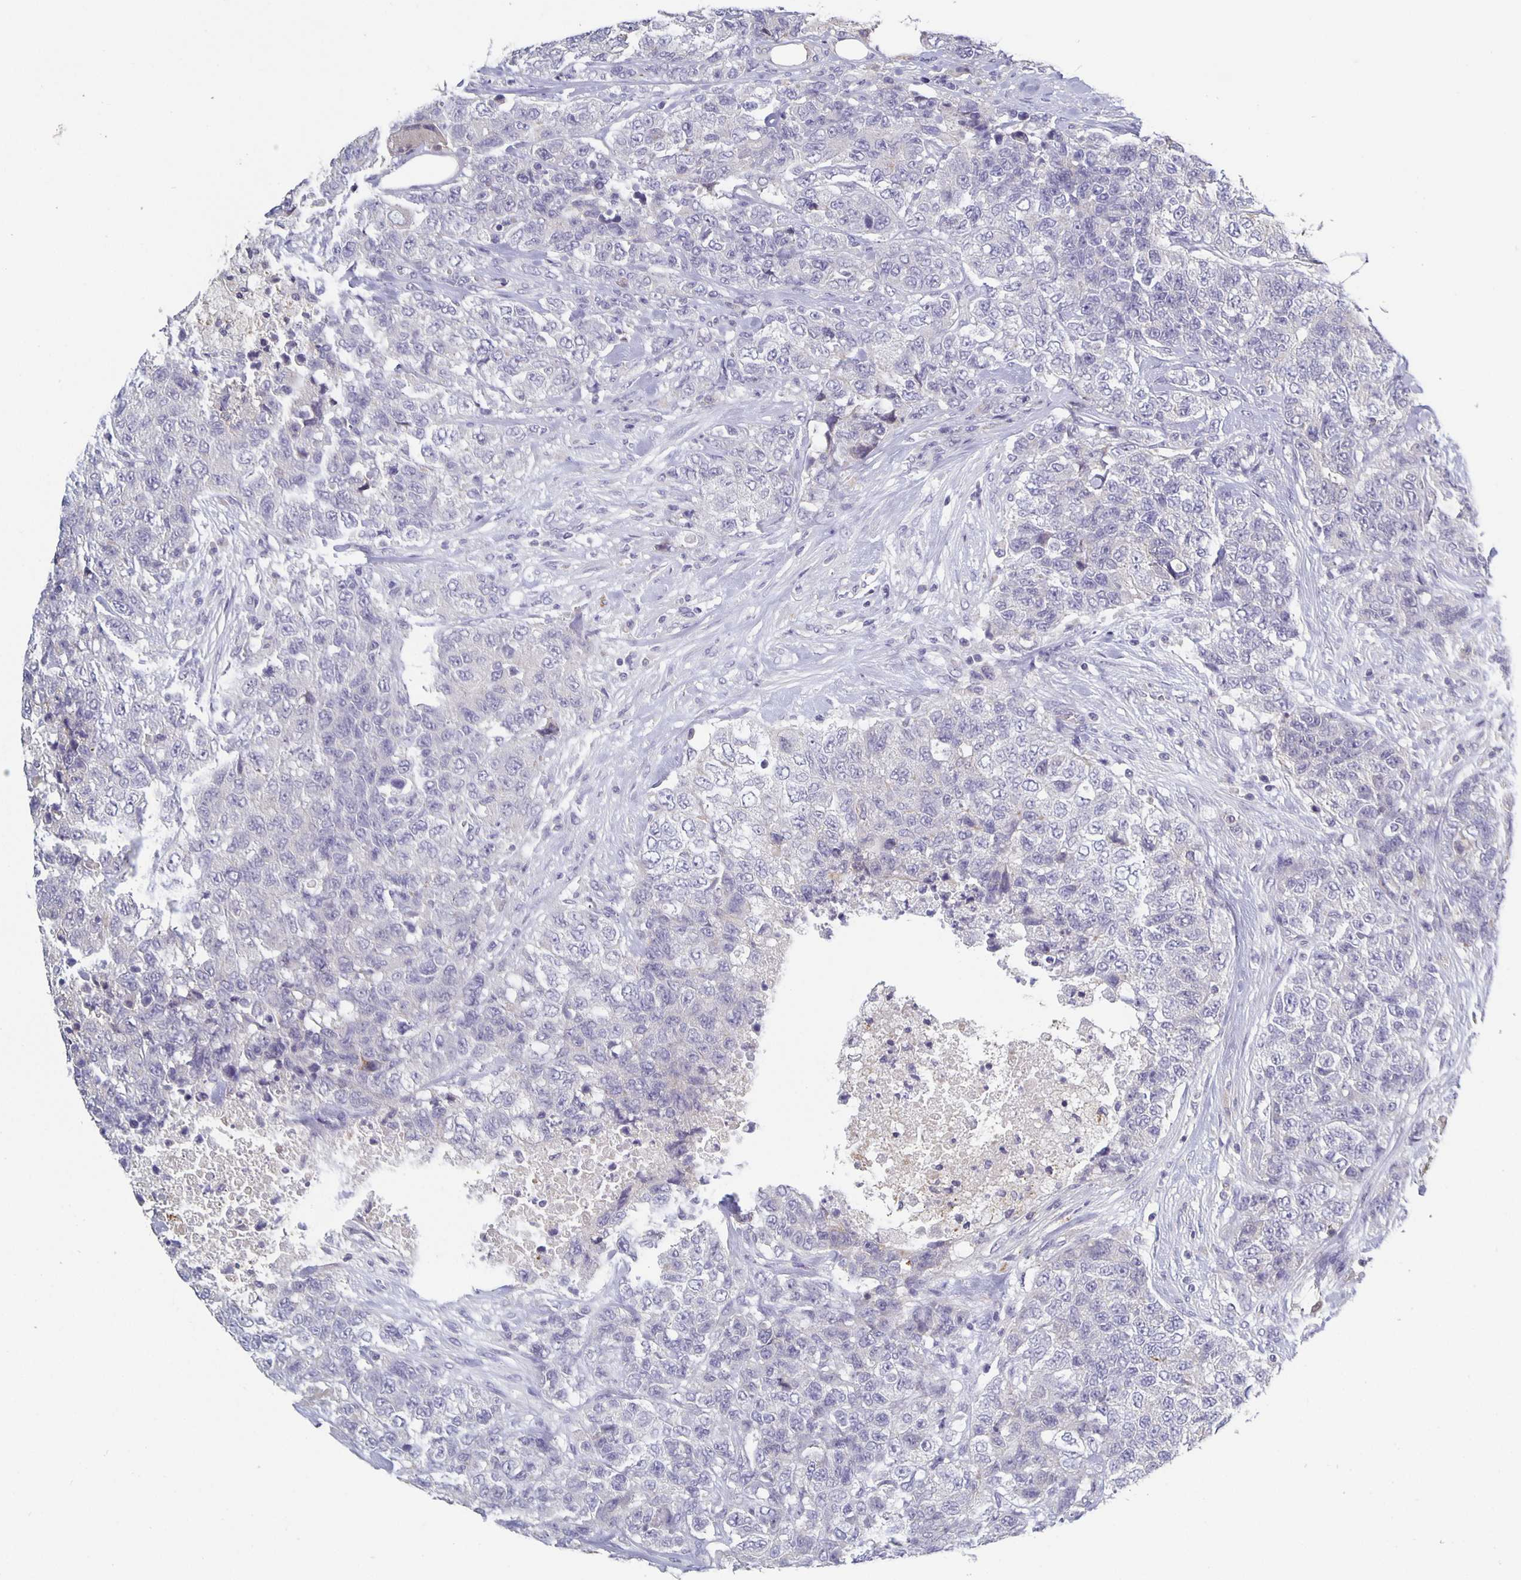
{"staining": {"intensity": "negative", "quantity": "none", "location": "none"}, "tissue": "urothelial cancer", "cell_type": "Tumor cells", "image_type": "cancer", "snomed": [{"axis": "morphology", "description": "Urothelial carcinoma, High grade"}, {"axis": "topography", "description": "Urinary bladder"}], "caption": "Tumor cells show no significant protein staining in high-grade urothelial carcinoma. Nuclei are stained in blue.", "gene": "GDF15", "patient": {"sex": "female", "age": 78}}